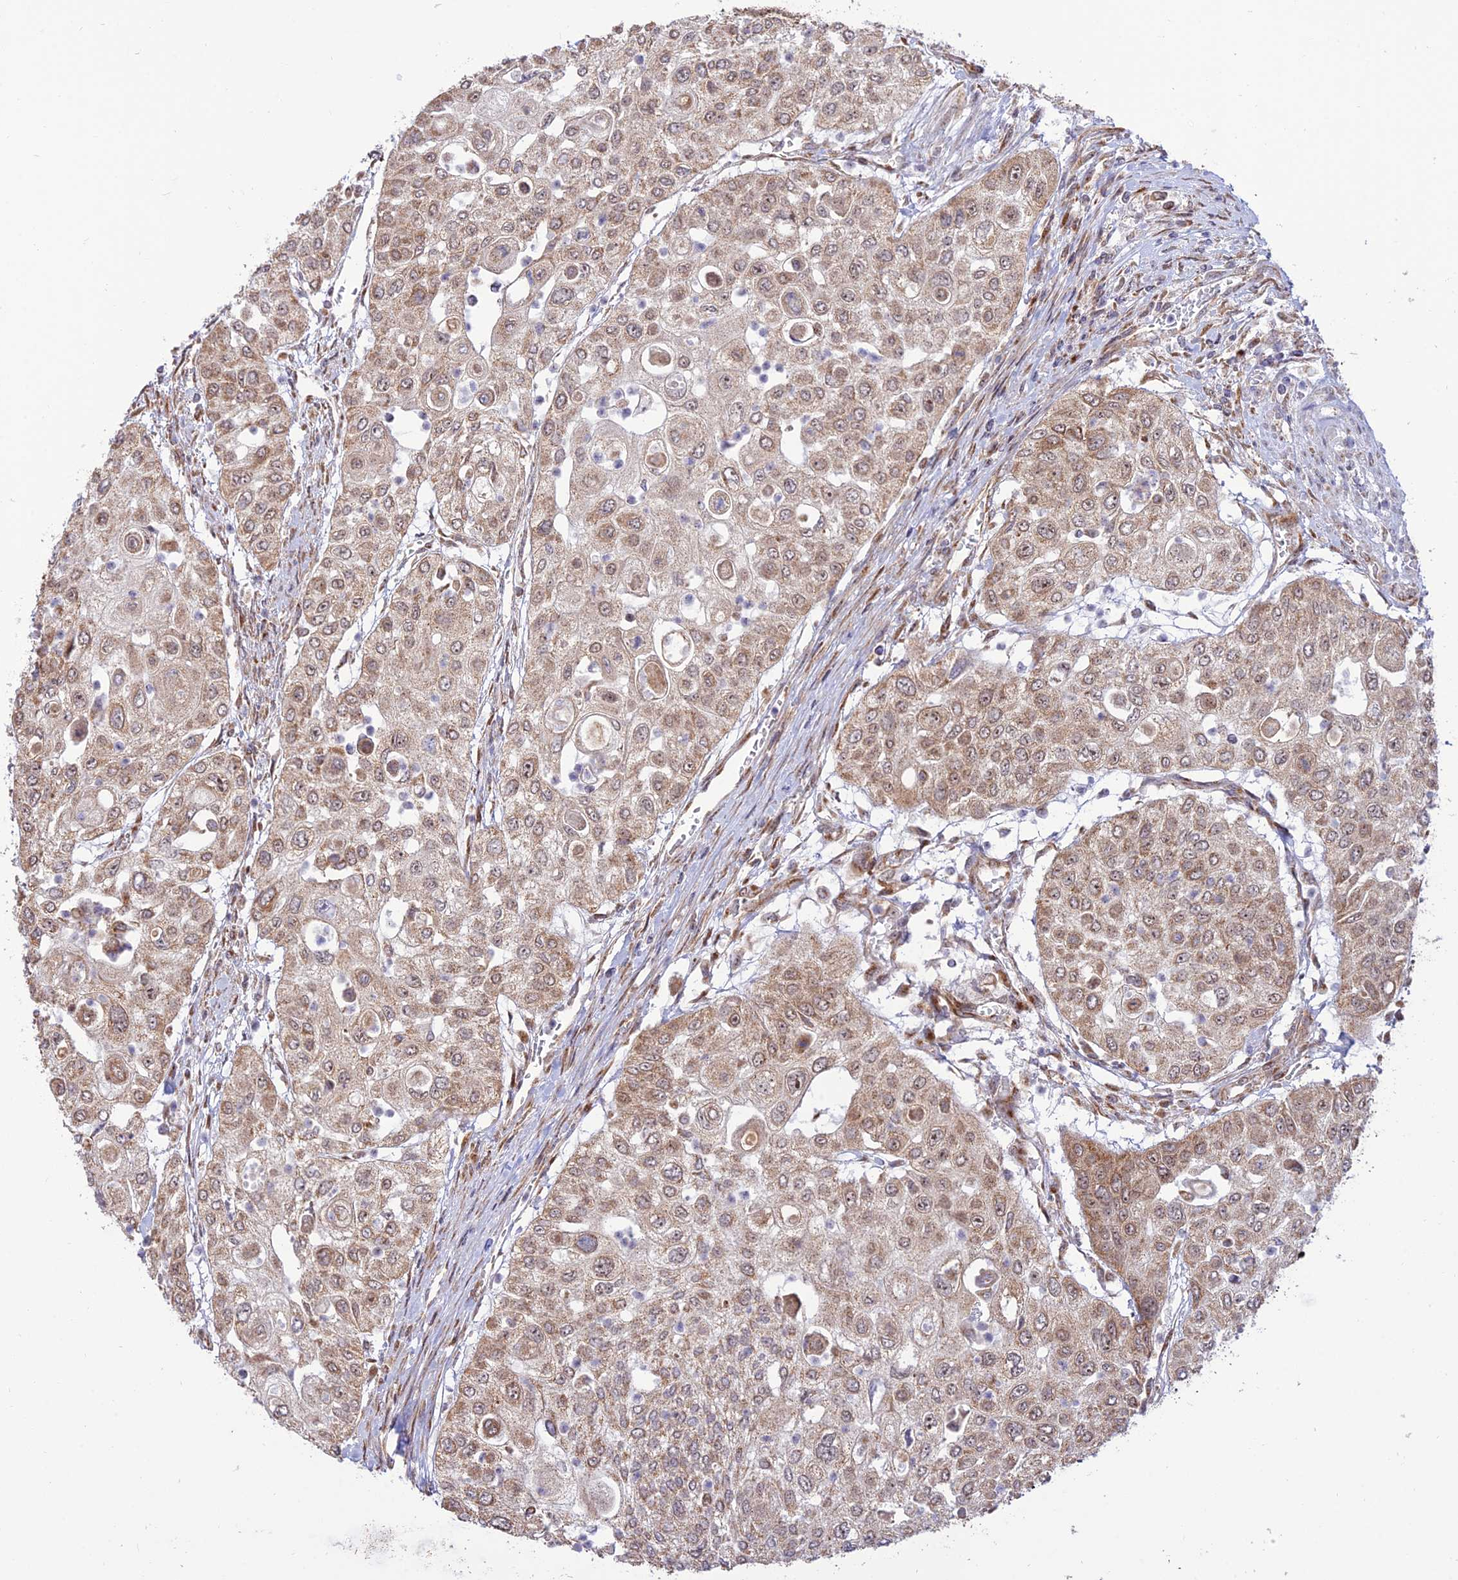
{"staining": {"intensity": "moderate", "quantity": ">75%", "location": "cytoplasmic/membranous"}, "tissue": "urothelial cancer", "cell_type": "Tumor cells", "image_type": "cancer", "snomed": [{"axis": "morphology", "description": "Urothelial carcinoma, High grade"}, {"axis": "topography", "description": "Urinary bladder"}], "caption": "Immunohistochemical staining of urothelial cancer exhibits moderate cytoplasmic/membranous protein positivity in approximately >75% of tumor cells. (DAB IHC with brightfield microscopy, high magnification).", "gene": "GOLGA3", "patient": {"sex": "female", "age": 79}}